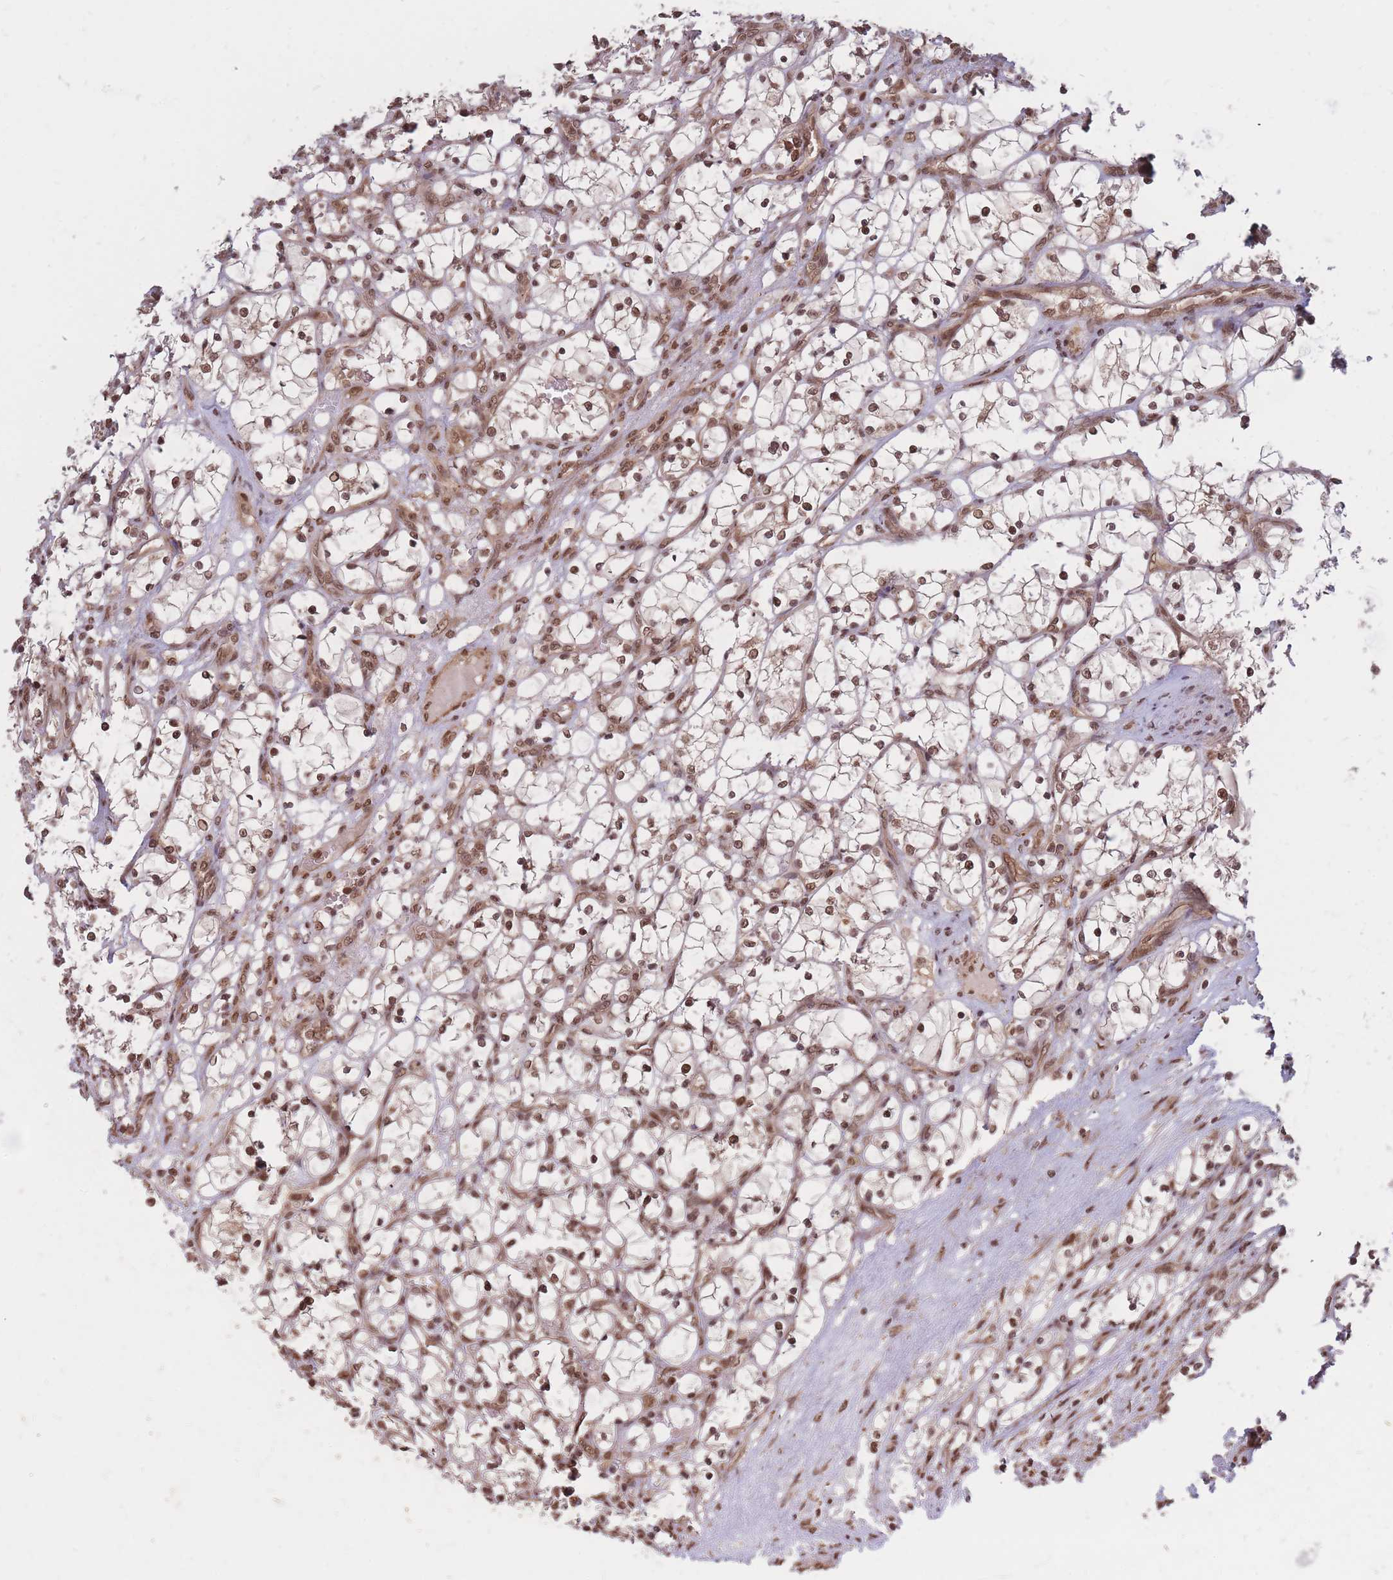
{"staining": {"intensity": "moderate", "quantity": ">75%", "location": "nuclear"}, "tissue": "renal cancer", "cell_type": "Tumor cells", "image_type": "cancer", "snomed": [{"axis": "morphology", "description": "Adenocarcinoma, NOS"}, {"axis": "topography", "description": "Kidney"}], "caption": "Protein expression analysis of human renal adenocarcinoma reveals moderate nuclear expression in approximately >75% of tumor cells.", "gene": "SRA1", "patient": {"sex": "female", "age": 69}}